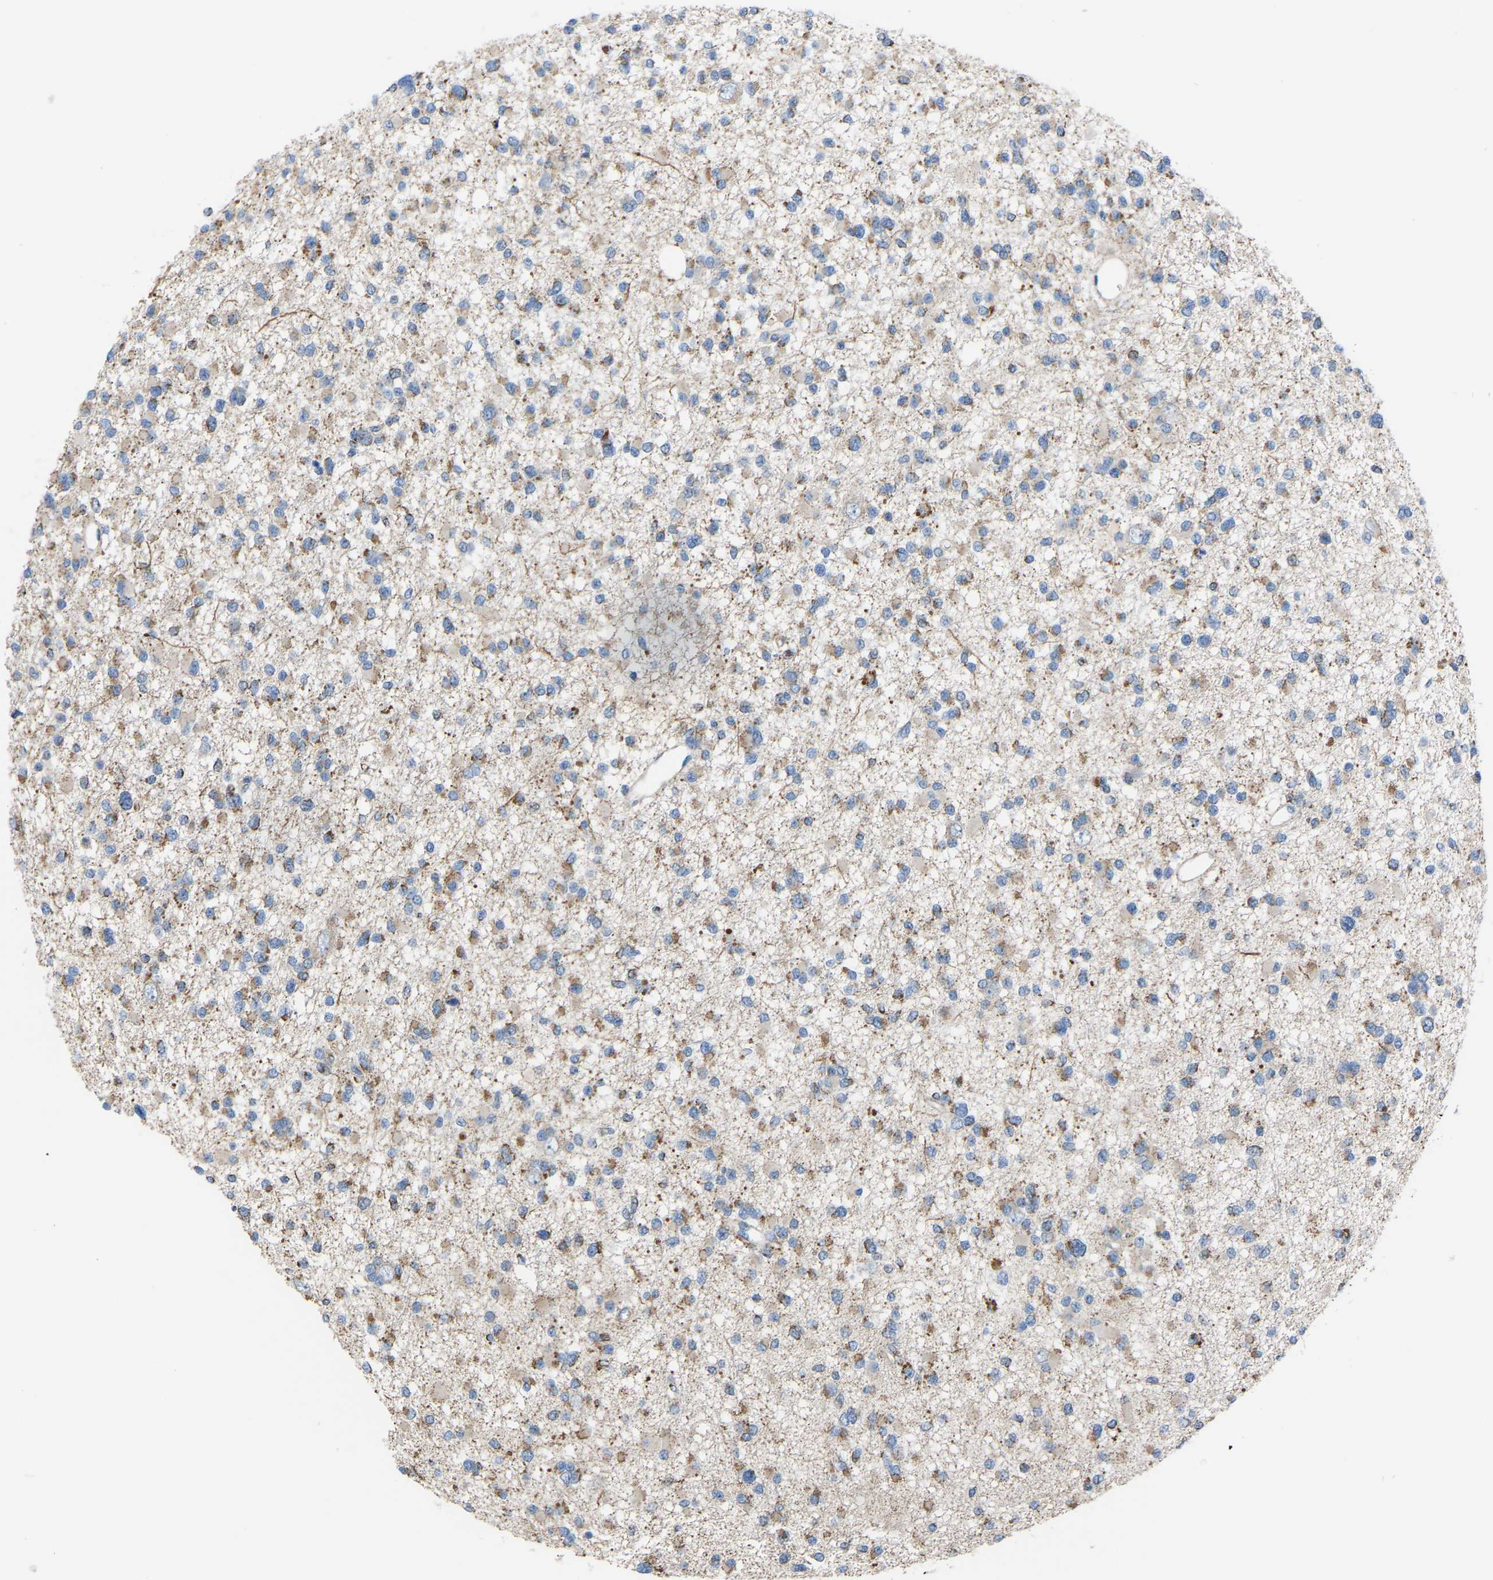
{"staining": {"intensity": "weak", "quantity": "25%-75%", "location": "cytoplasmic/membranous"}, "tissue": "glioma", "cell_type": "Tumor cells", "image_type": "cancer", "snomed": [{"axis": "morphology", "description": "Glioma, malignant, Low grade"}, {"axis": "topography", "description": "Brain"}], "caption": "A micrograph showing weak cytoplasmic/membranous positivity in about 25%-75% of tumor cells in glioma, as visualized by brown immunohistochemical staining.", "gene": "BCL10", "patient": {"sex": "female", "age": 22}}